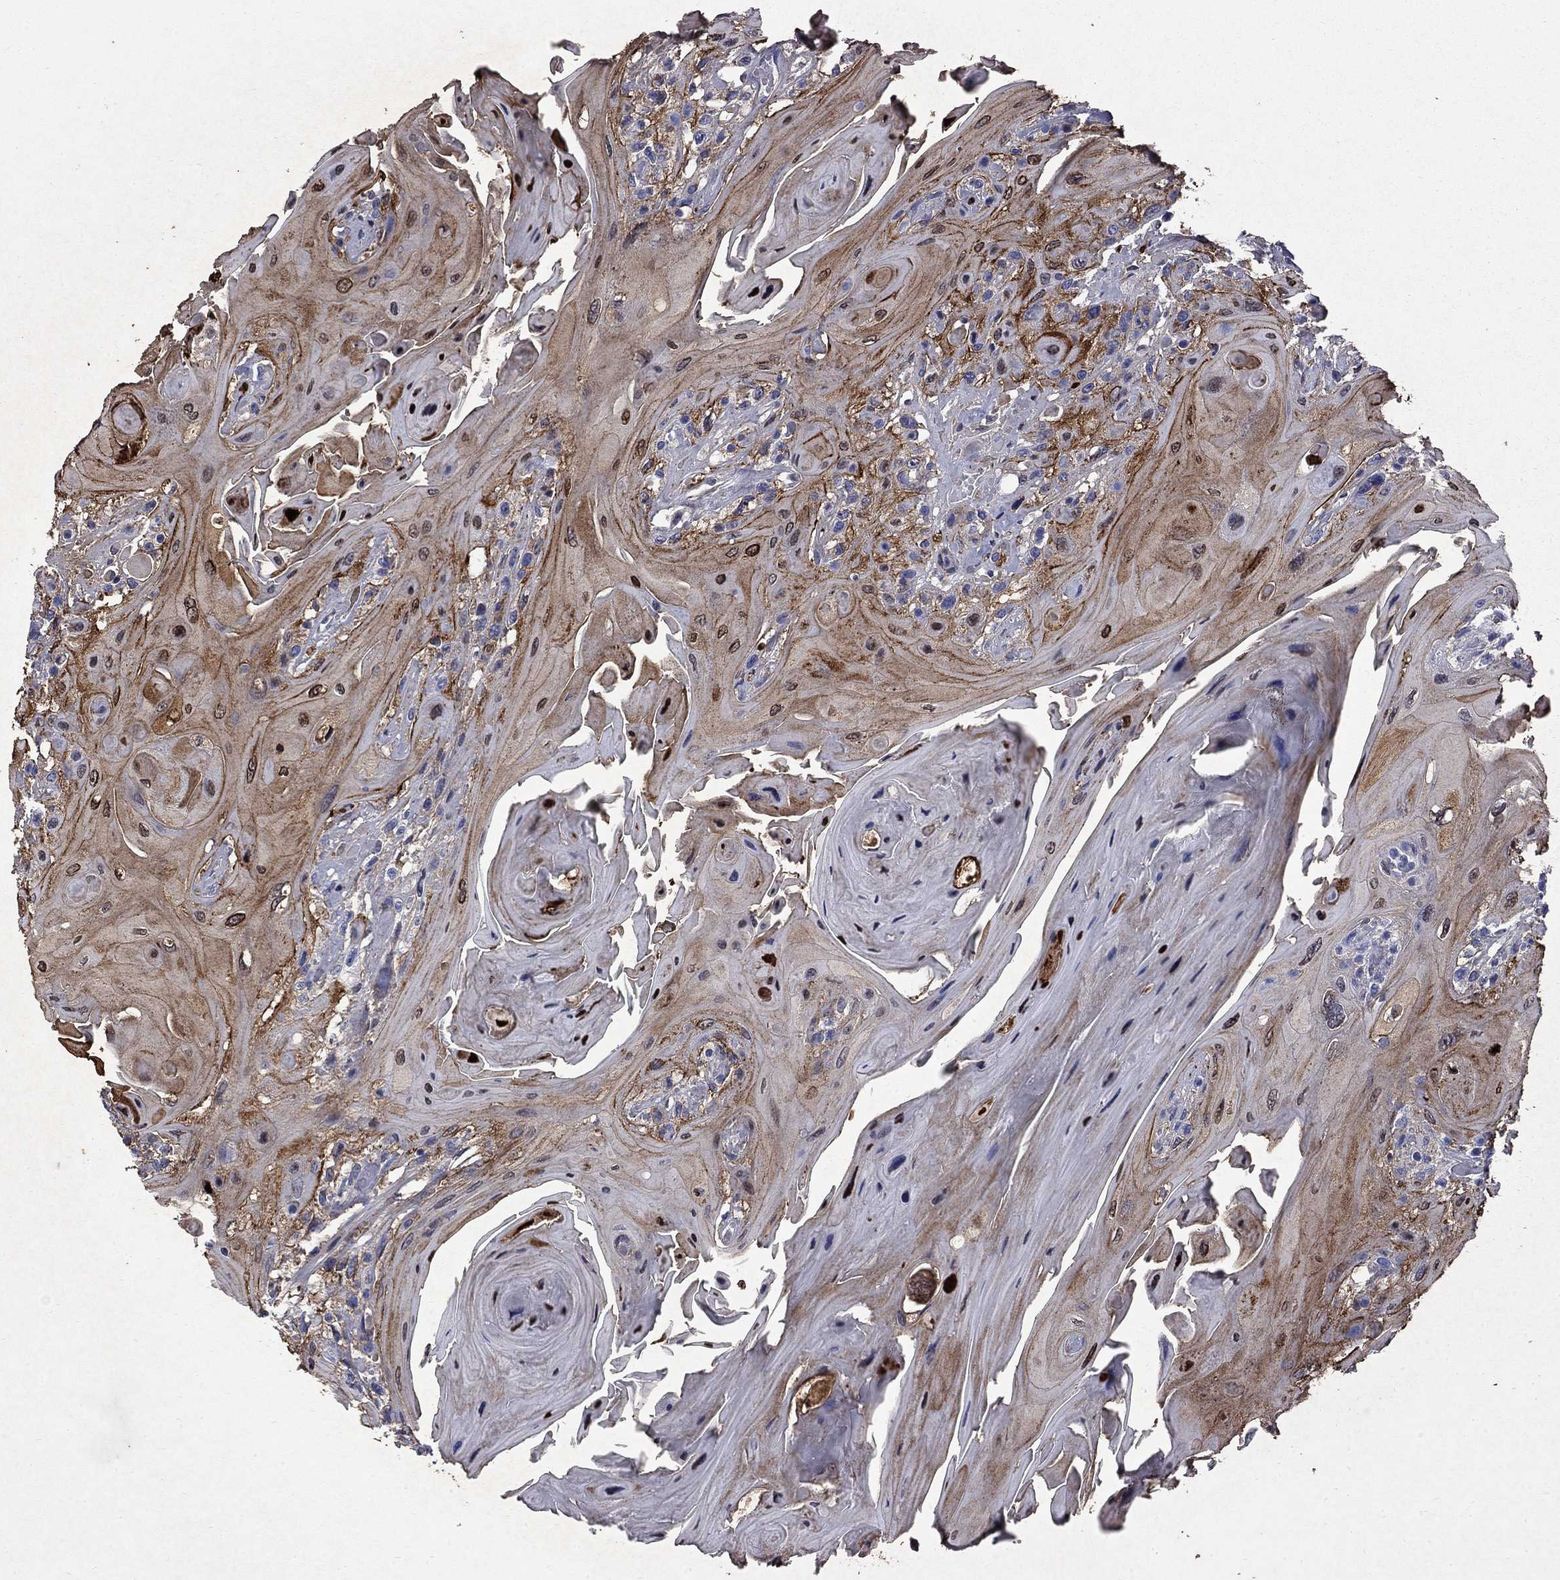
{"staining": {"intensity": "moderate", "quantity": "25%-75%", "location": "cytoplasmic/membranous"}, "tissue": "head and neck cancer", "cell_type": "Tumor cells", "image_type": "cancer", "snomed": [{"axis": "morphology", "description": "Squamous cell carcinoma, NOS"}, {"axis": "topography", "description": "Head-Neck"}], "caption": "This is an image of immunohistochemistry (IHC) staining of head and neck squamous cell carcinoma, which shows moderate positivity in the cytoplasmic/membranous of tumor cells.", "gene": "TRIM29", "patient": {"sex": "female", "age": 59}}